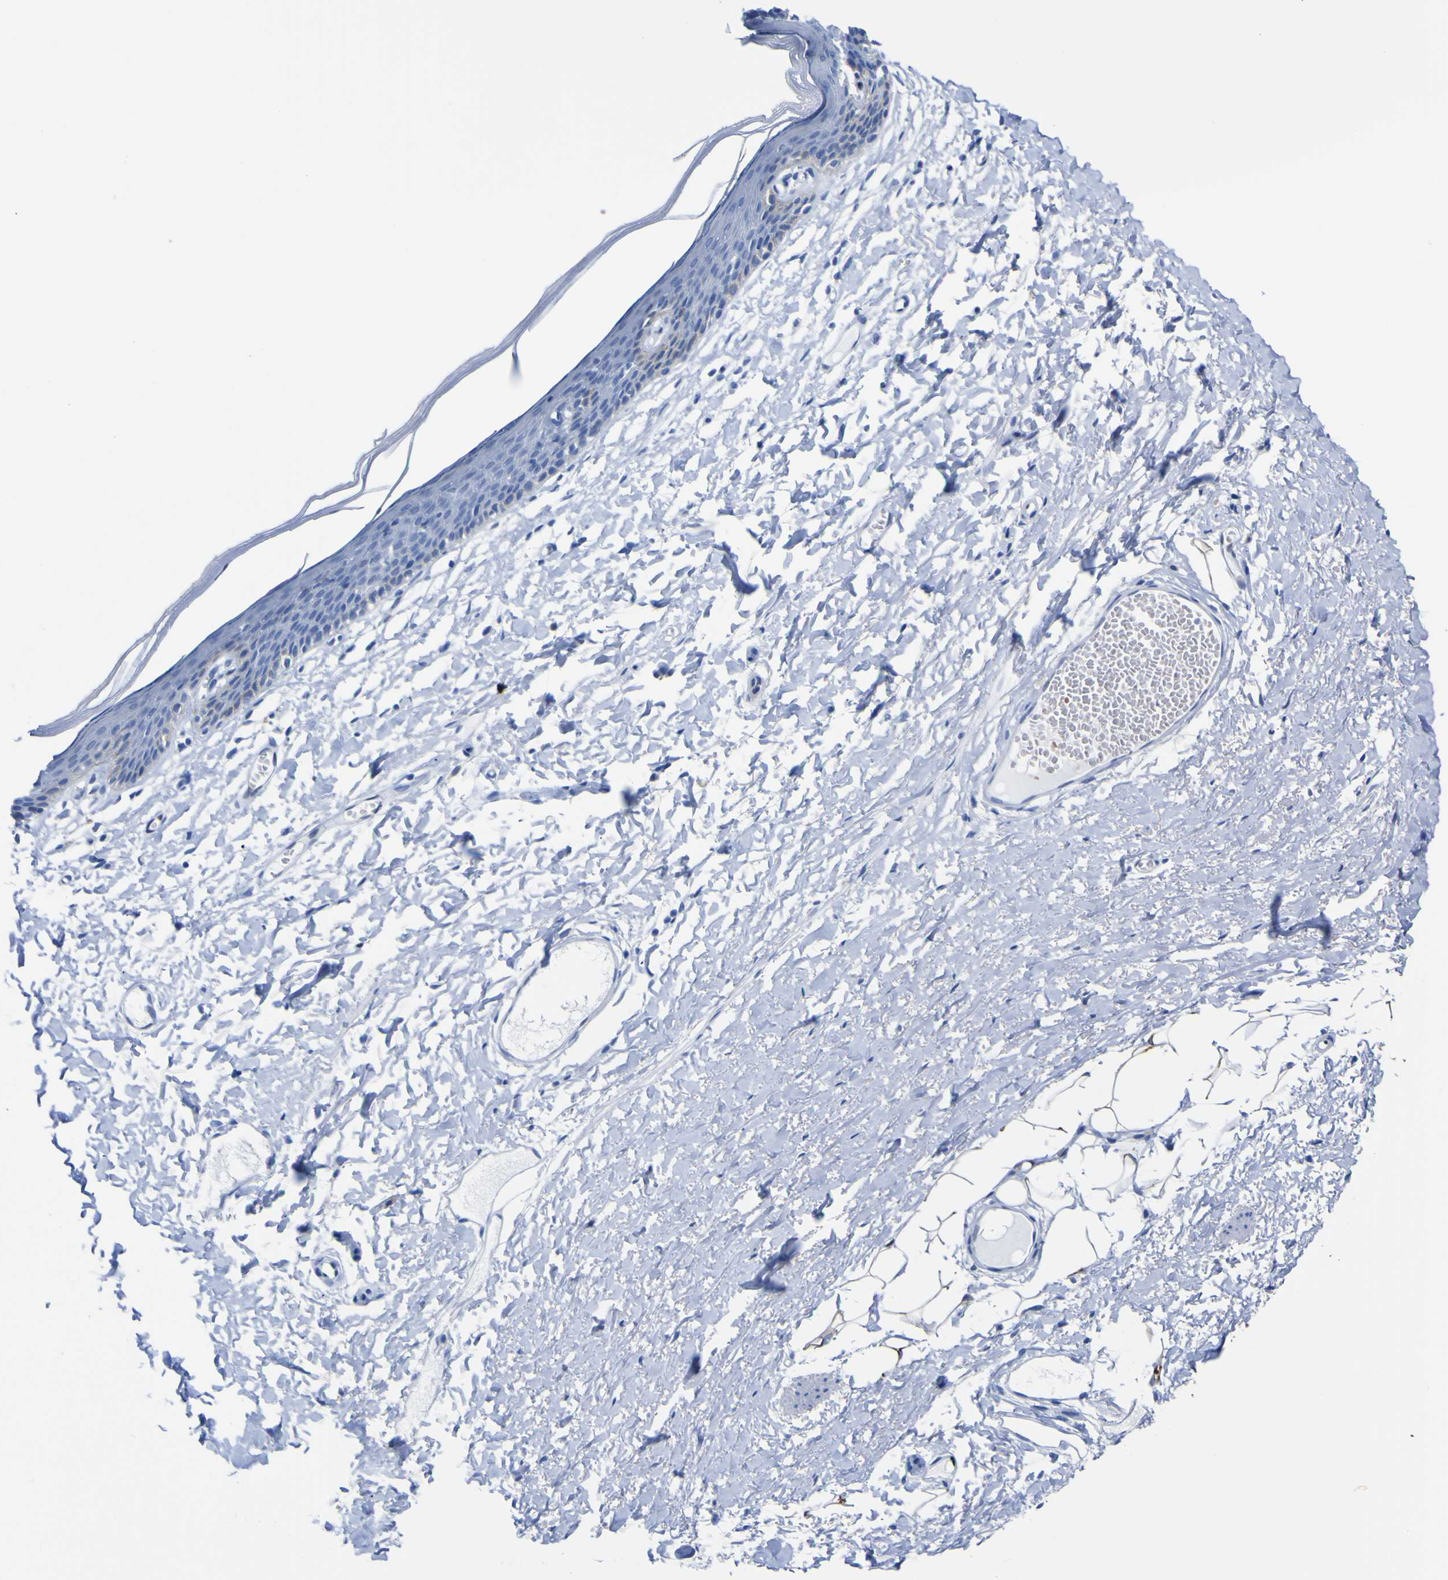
{"staining": {"intensity": "negative", "quantity": "none", "location": "none"}, "tissue": "skin", "cell_type": "Epidermal cells", "image_type": "normal", "snomed": [{"axis": "morphology", "description": "Normal tissue, NOS"}, {"axis": "topography", "description": "Vulva"}], "caption": "Skin stained for a protein using immunohistochemistry (IHC) shows no staining epidermal cells.", "gene": "DACH1", "patient": {"sex": "female", "age": 54}}